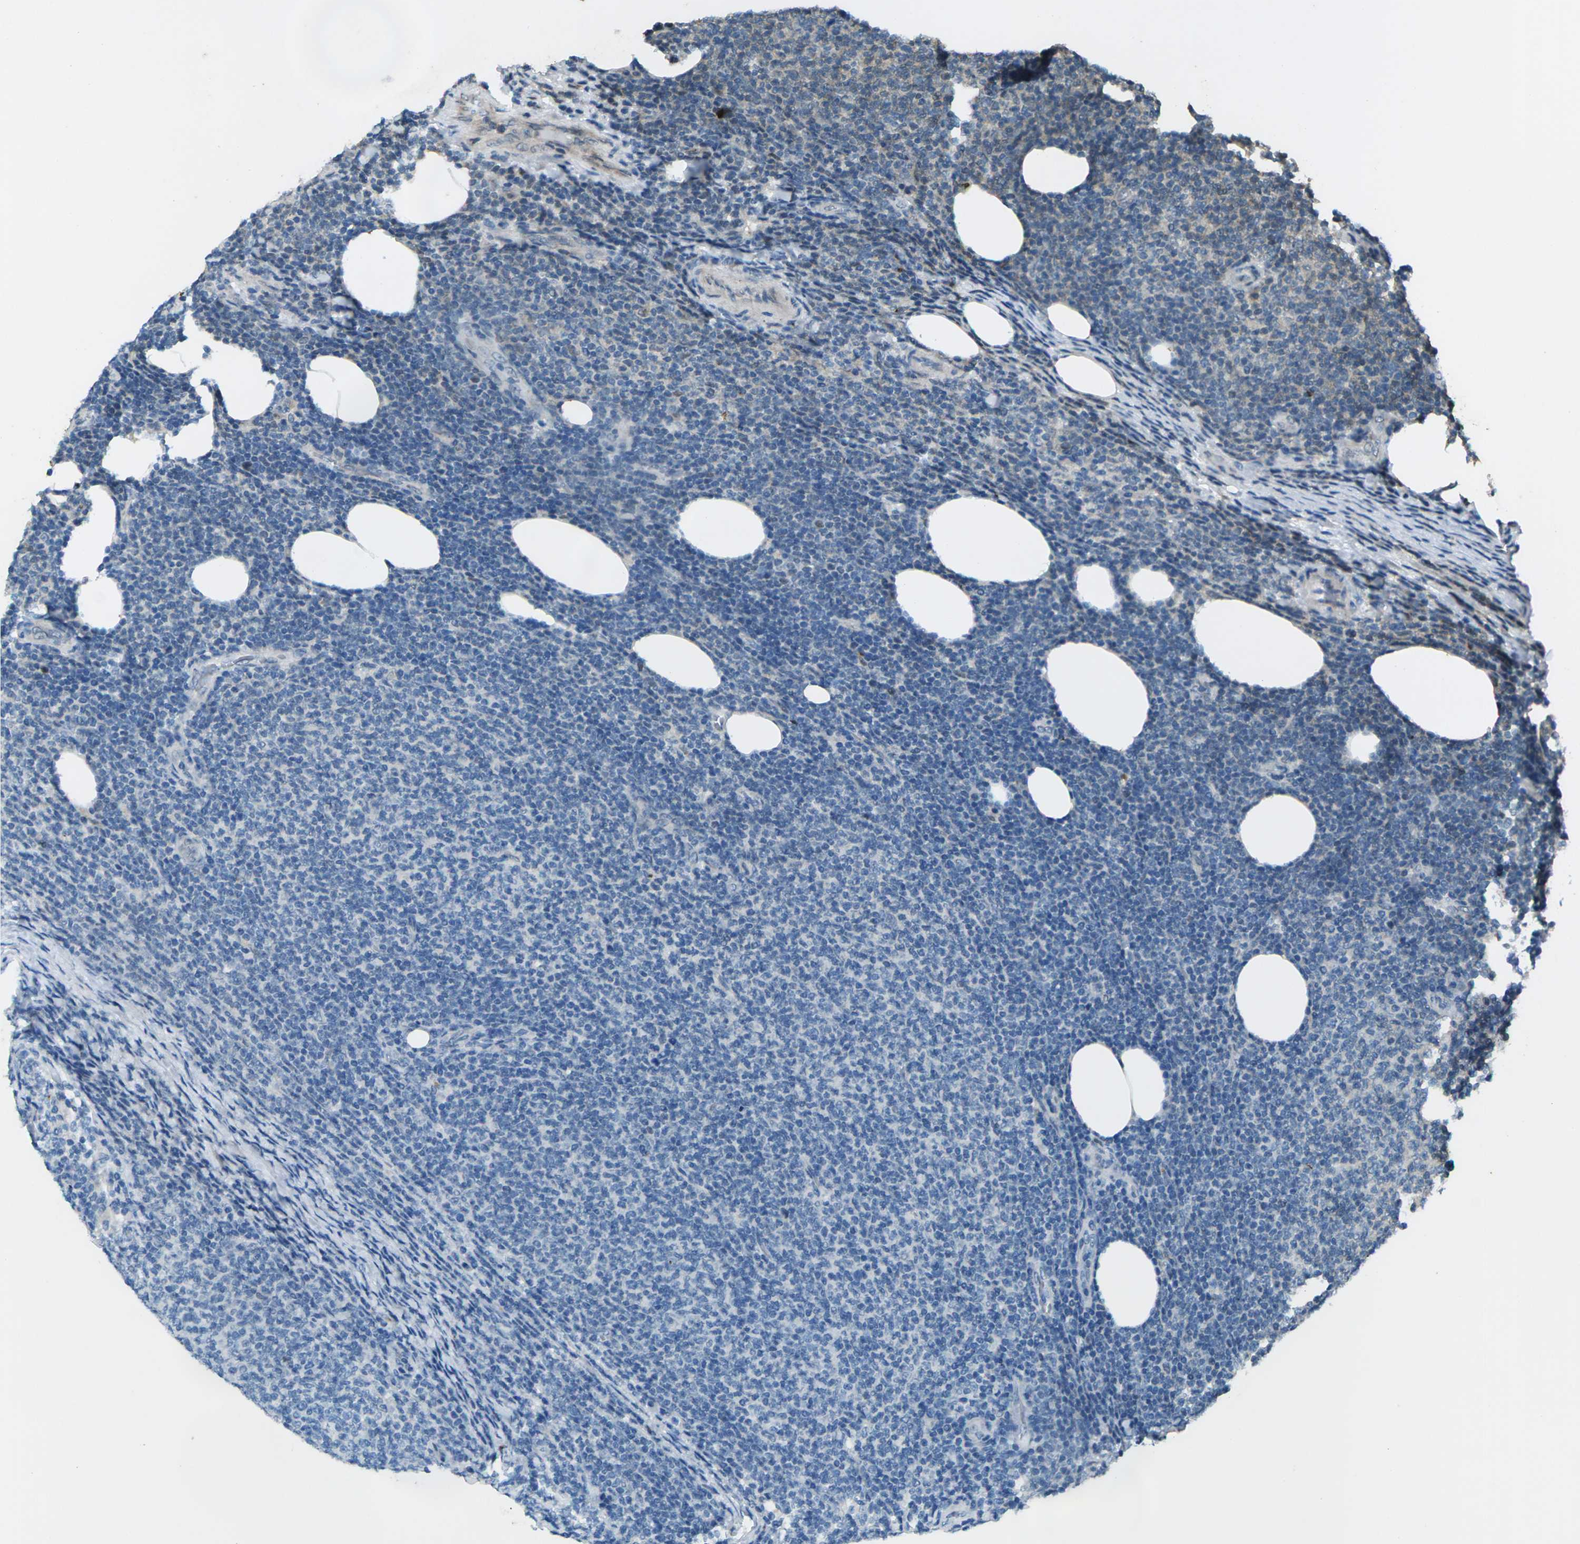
{"staining": {"intensity": "negative", "quantity": "none", "location": "none"}, "tissue": "lymphoma", "cell_type": "Tumor cells", "image_type": "cancer", "snomed": [{"axis": "morphology", "description": "Malignant lymphoma, non-Hodgkin's type, Low grade"}, {"axis": "topography", "description": "Lymph node"}], "caption": "Tumor cells are negative for brown protein staining in lymphoma.", "gene": "SIGLEC14", "patient": {"sex": "male", "age": 66}}